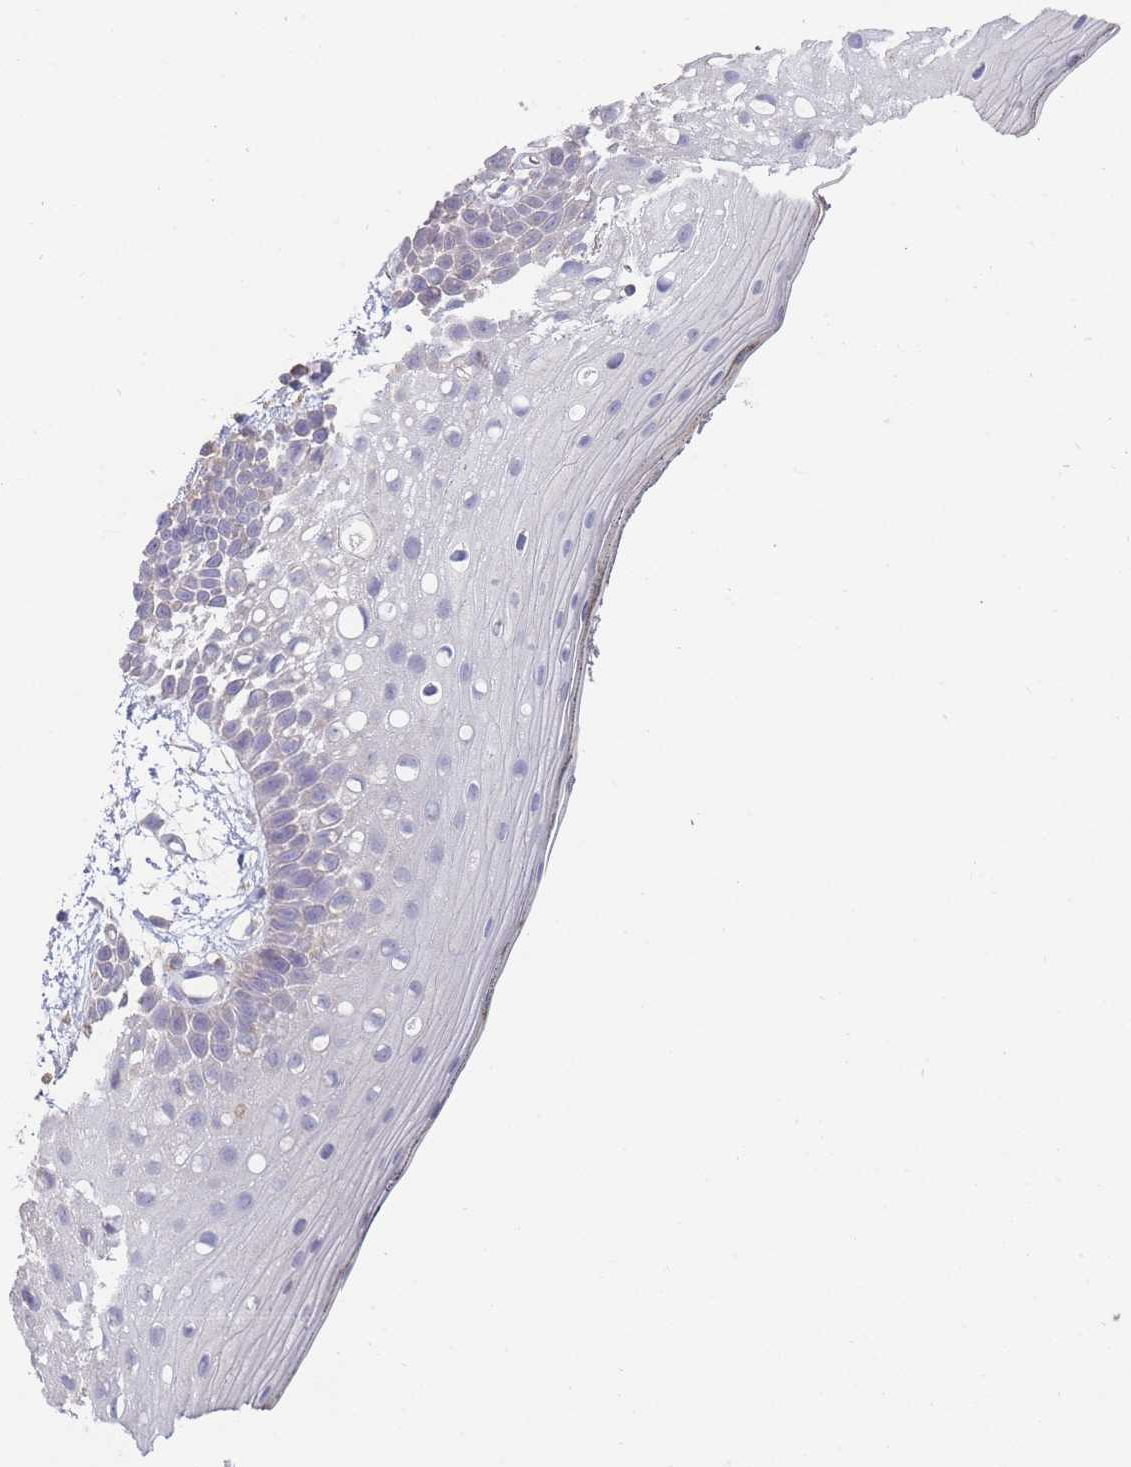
{"staining": {"intensity": "negative", "quantity": "none", "location": "none"}, "tissue": "oral mucosa", "cell_type": "Squamous epithelial cells", "image_type": "normal", "snomed": [{"axis": "morphology", "description": "Normal tissue, NOS"}, {"axis": "topography", "description": "Oral tissue"}, {"axis": "topography", "description": "Tounge, NOS"}], "caption": "A histopathology image of oral mucosa stained for a protein reveals no brown staining in squamous epithelial cells.", "gene": "CLEC12A", "patient": {"sex": "female", "age": 81}}